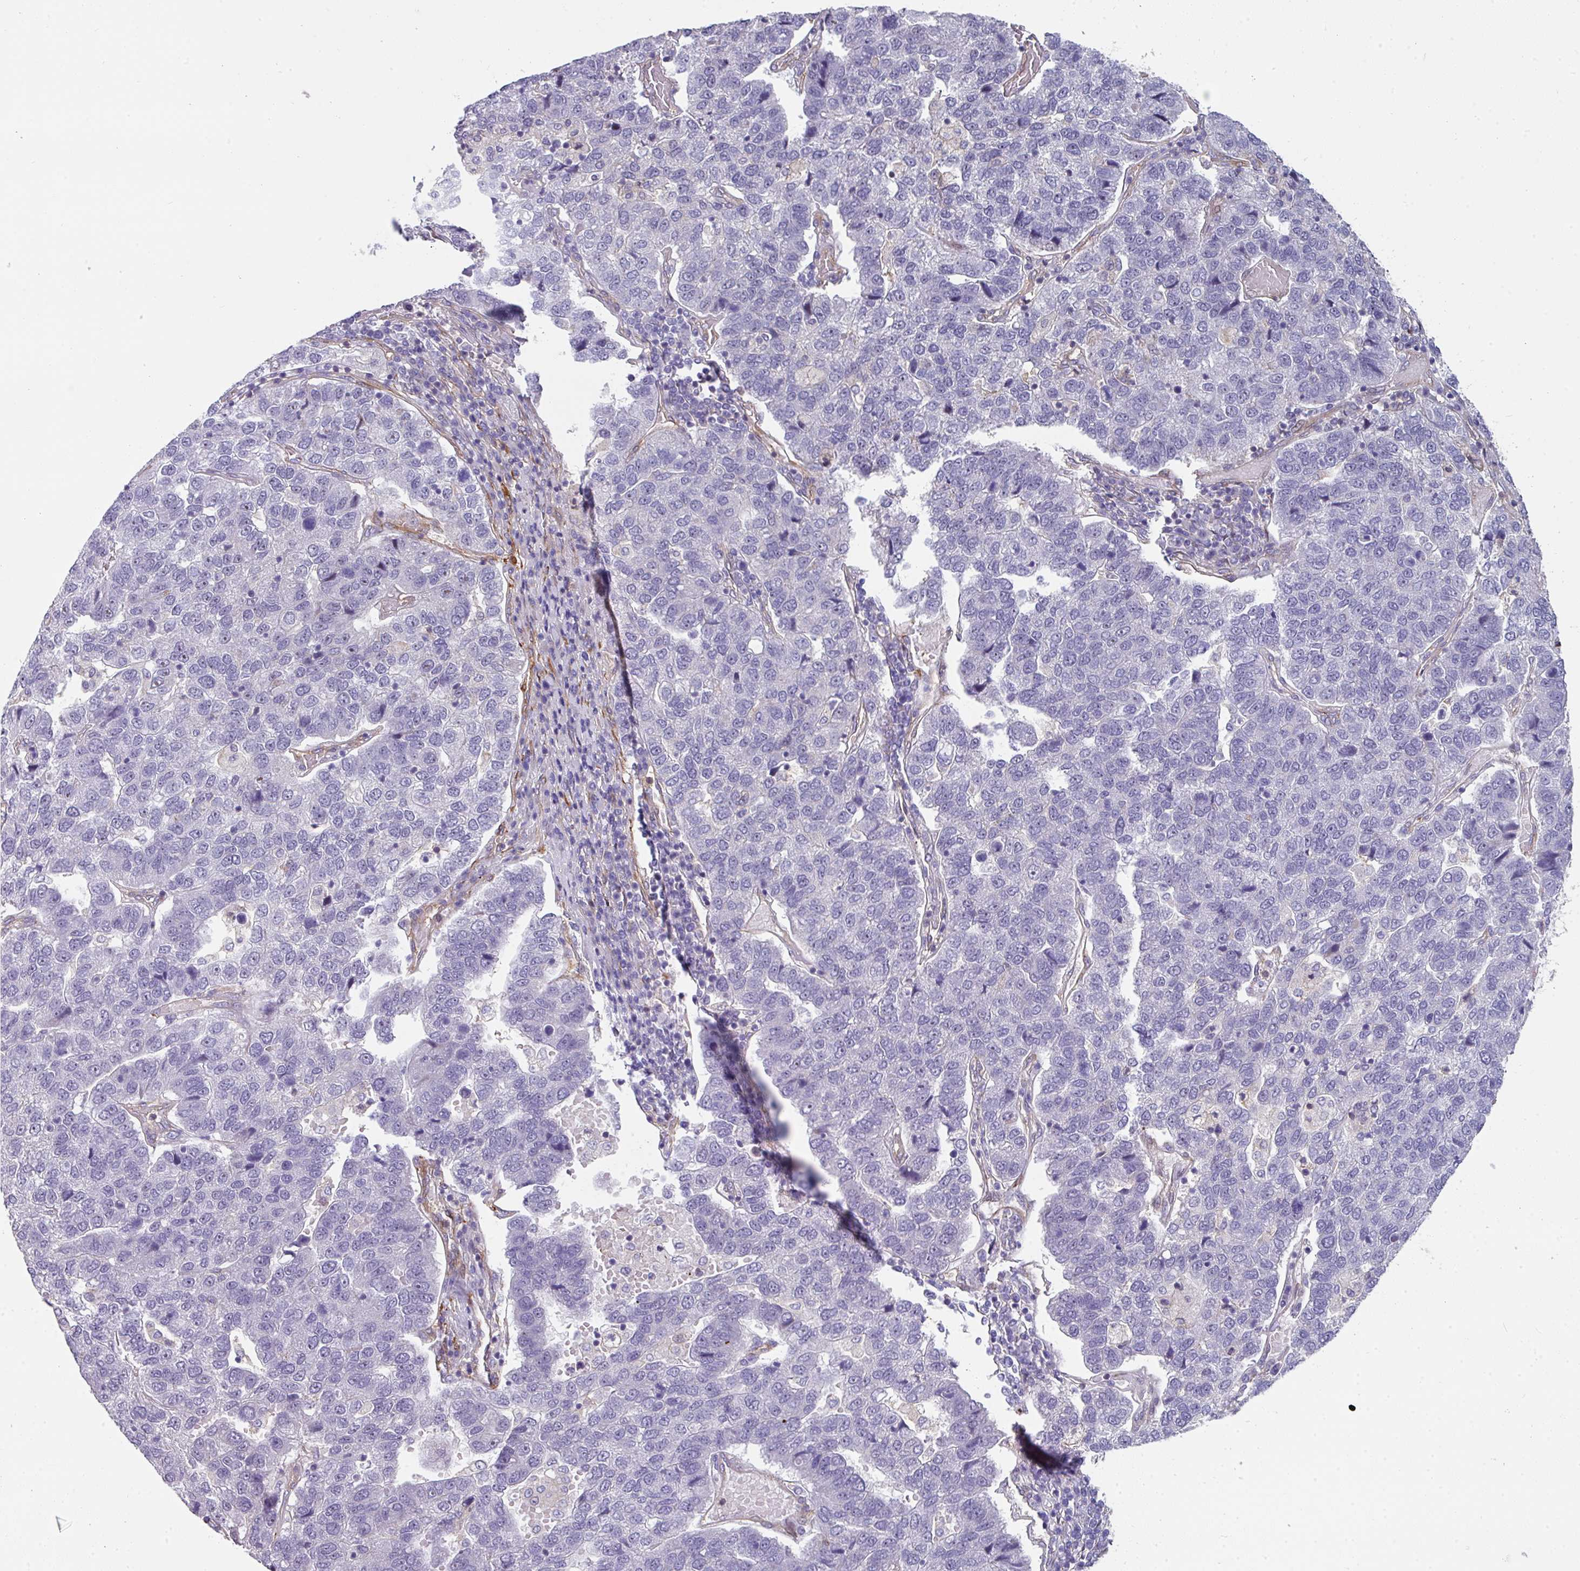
{"staining": {"intensity": "negative", "quantity": "none", "location": "none"}, "tissue": "pancreatic cancer", "cell_type": "Tumor cells", "image_type": "cancer", "snomed": [{"axis": "morphology", "description": "Adenocarcinoma, NOS"}, {"axis": "topography", "description": "Pancreas"}], "caption": "Tumor cells are negative for protein expression in human adenocarcinoma (pancreatic).", "gene": "BEND5", "patient": {"sex": "female", "age": 61}}